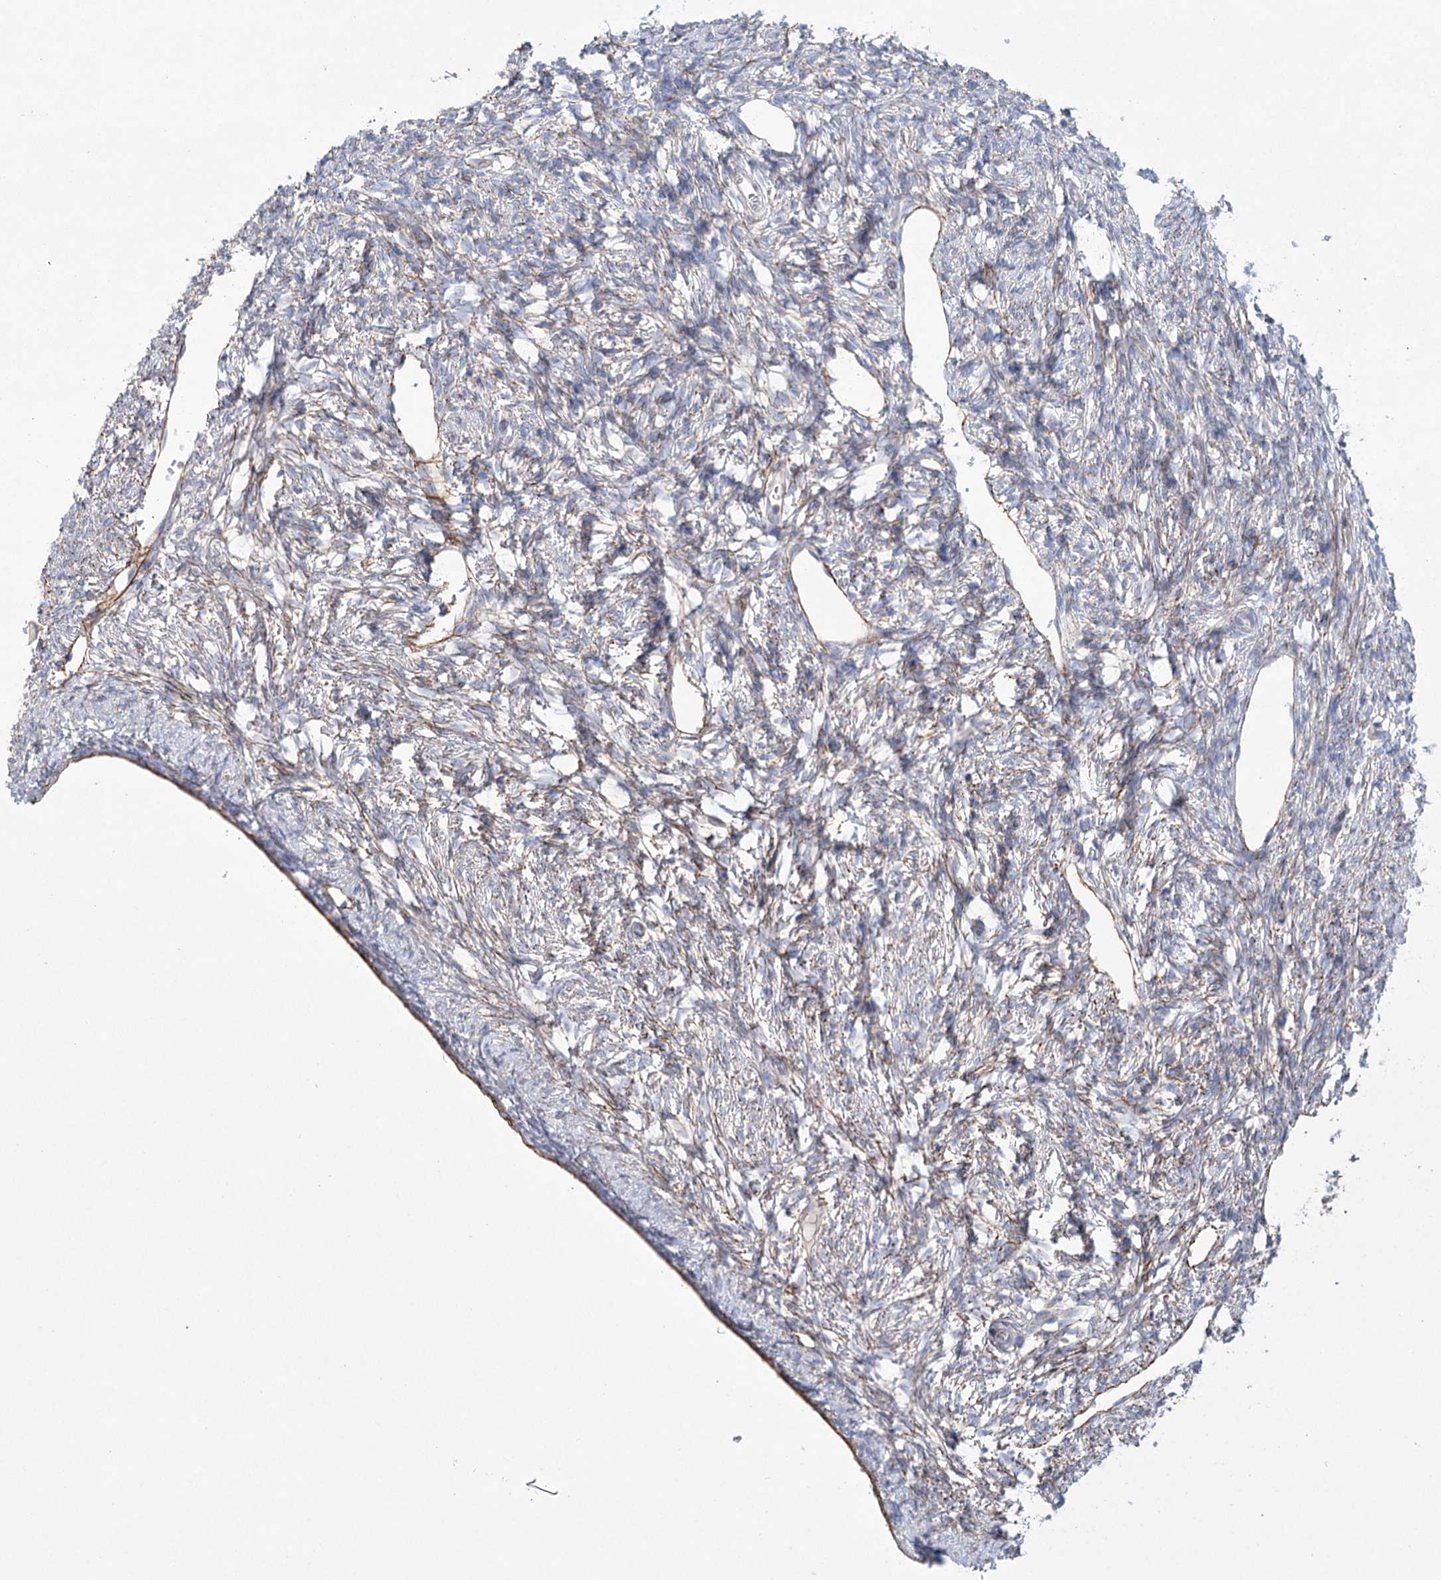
{"staining": {"intensity": "negative", "quantity": "none", "location": "none"}, "tissue": "ovary", "cell_type": "Ovarian stroma cells", "image_type": "normal", "snomed": [{"axis": "morphology", "description": "Normal tissue, NOS"}, {"axis": "topography", "description": "Ovary"}], "caption": "Protein analysis of unremarkable ovary displays no significant positivity in ovarian stroma cells. (Brightfield microscopy of DAB (3,3'-diaminobenzidine) IHC at high magnification).", "gene": "SNX7", "patient": {"sex": "female", "age": 33}}